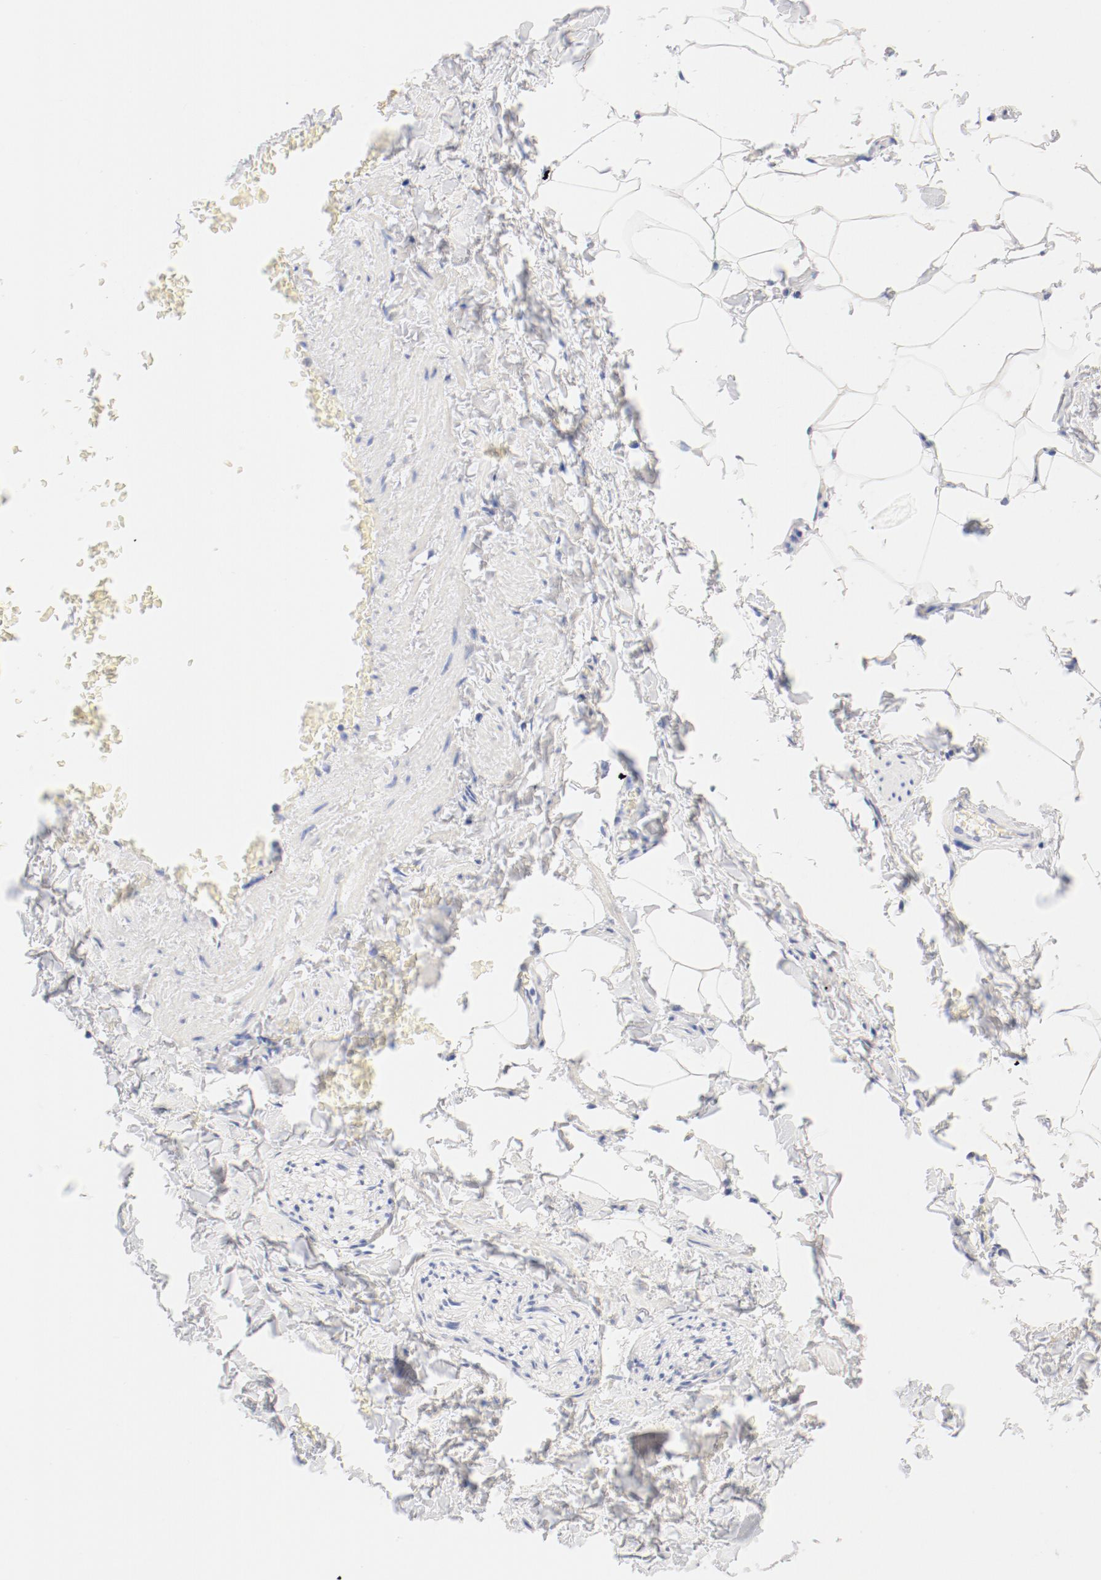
{"staining": {"intensity": "negative", "quantity": "none", "location": "none"}, "tissue": "adipose tissue", "cell_type": "Adipocytes", "image_type": "normal", "snomed": [{"axis": "morphology", "description": "Normal tissue, NOS"}, {"axis": "topography", "description": "Vascular tissue"}], "caption": "An immunohistochemistry histopathology image of benign adipose tissue is shown. There is no staining in adipocytes of adipose tissue. (DAB immunohistochemistry (IHC) with hematoxylin counter stain).", "gene": "HOMER1", "patient": {"sex": "male", "age": 41}}